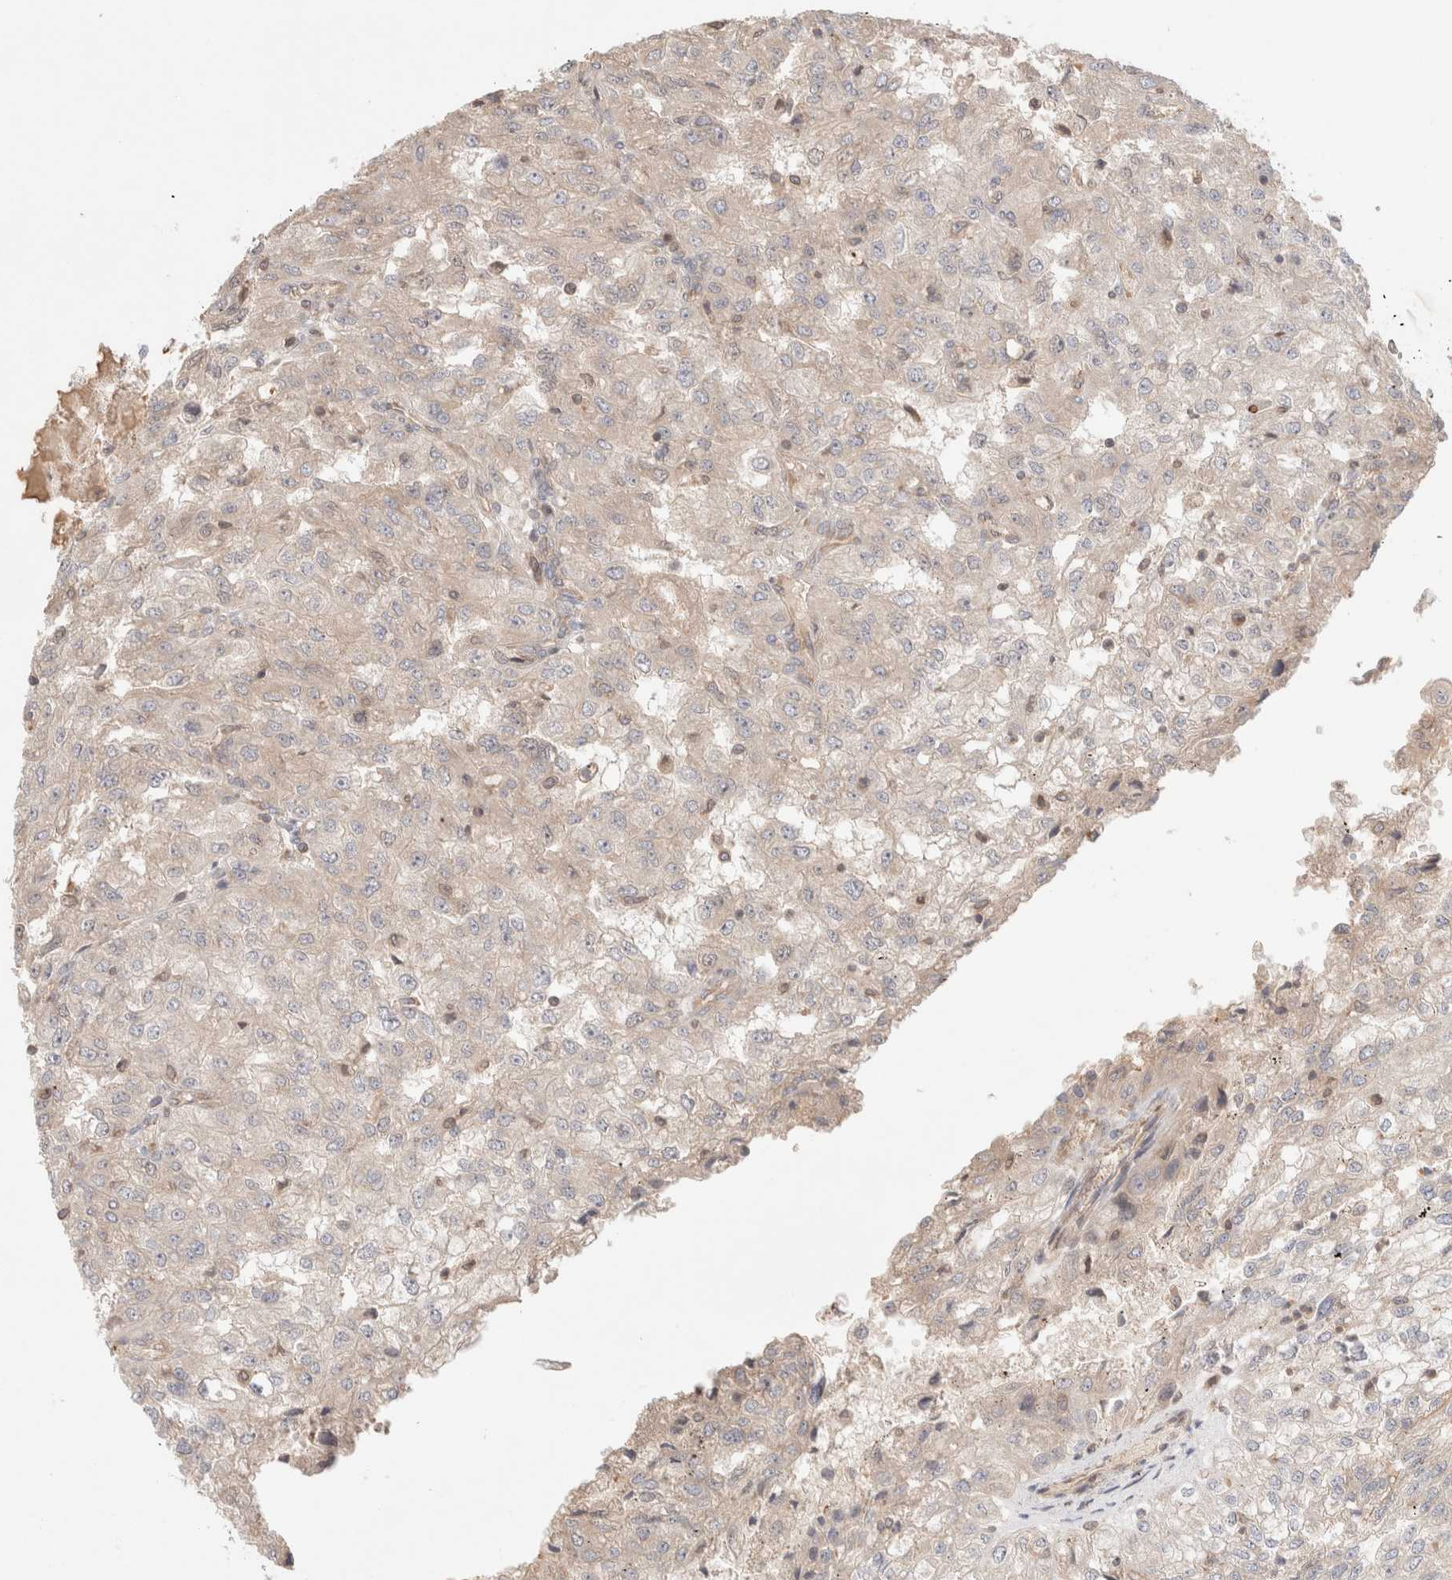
{"staining": {"intensity": "negative", "quantity": "none", "location": "none"}, "tissue": "renal cancer", "cell_type": "Tumor cells", "image_type": "cancer", "snomed": [{"axis": "morphology", "description": "Adenocarcinoma, NOS"}, {"axis": "topography", "description": "Kidney"}], "caption": "Renal adenocarcinoma was stained to show a protein in brown. There is no significant positivity in tumor cells. Nuclei are stained in blue.", "gene": "SIKE1", "patient": {"sex": "female", "age": 54}}